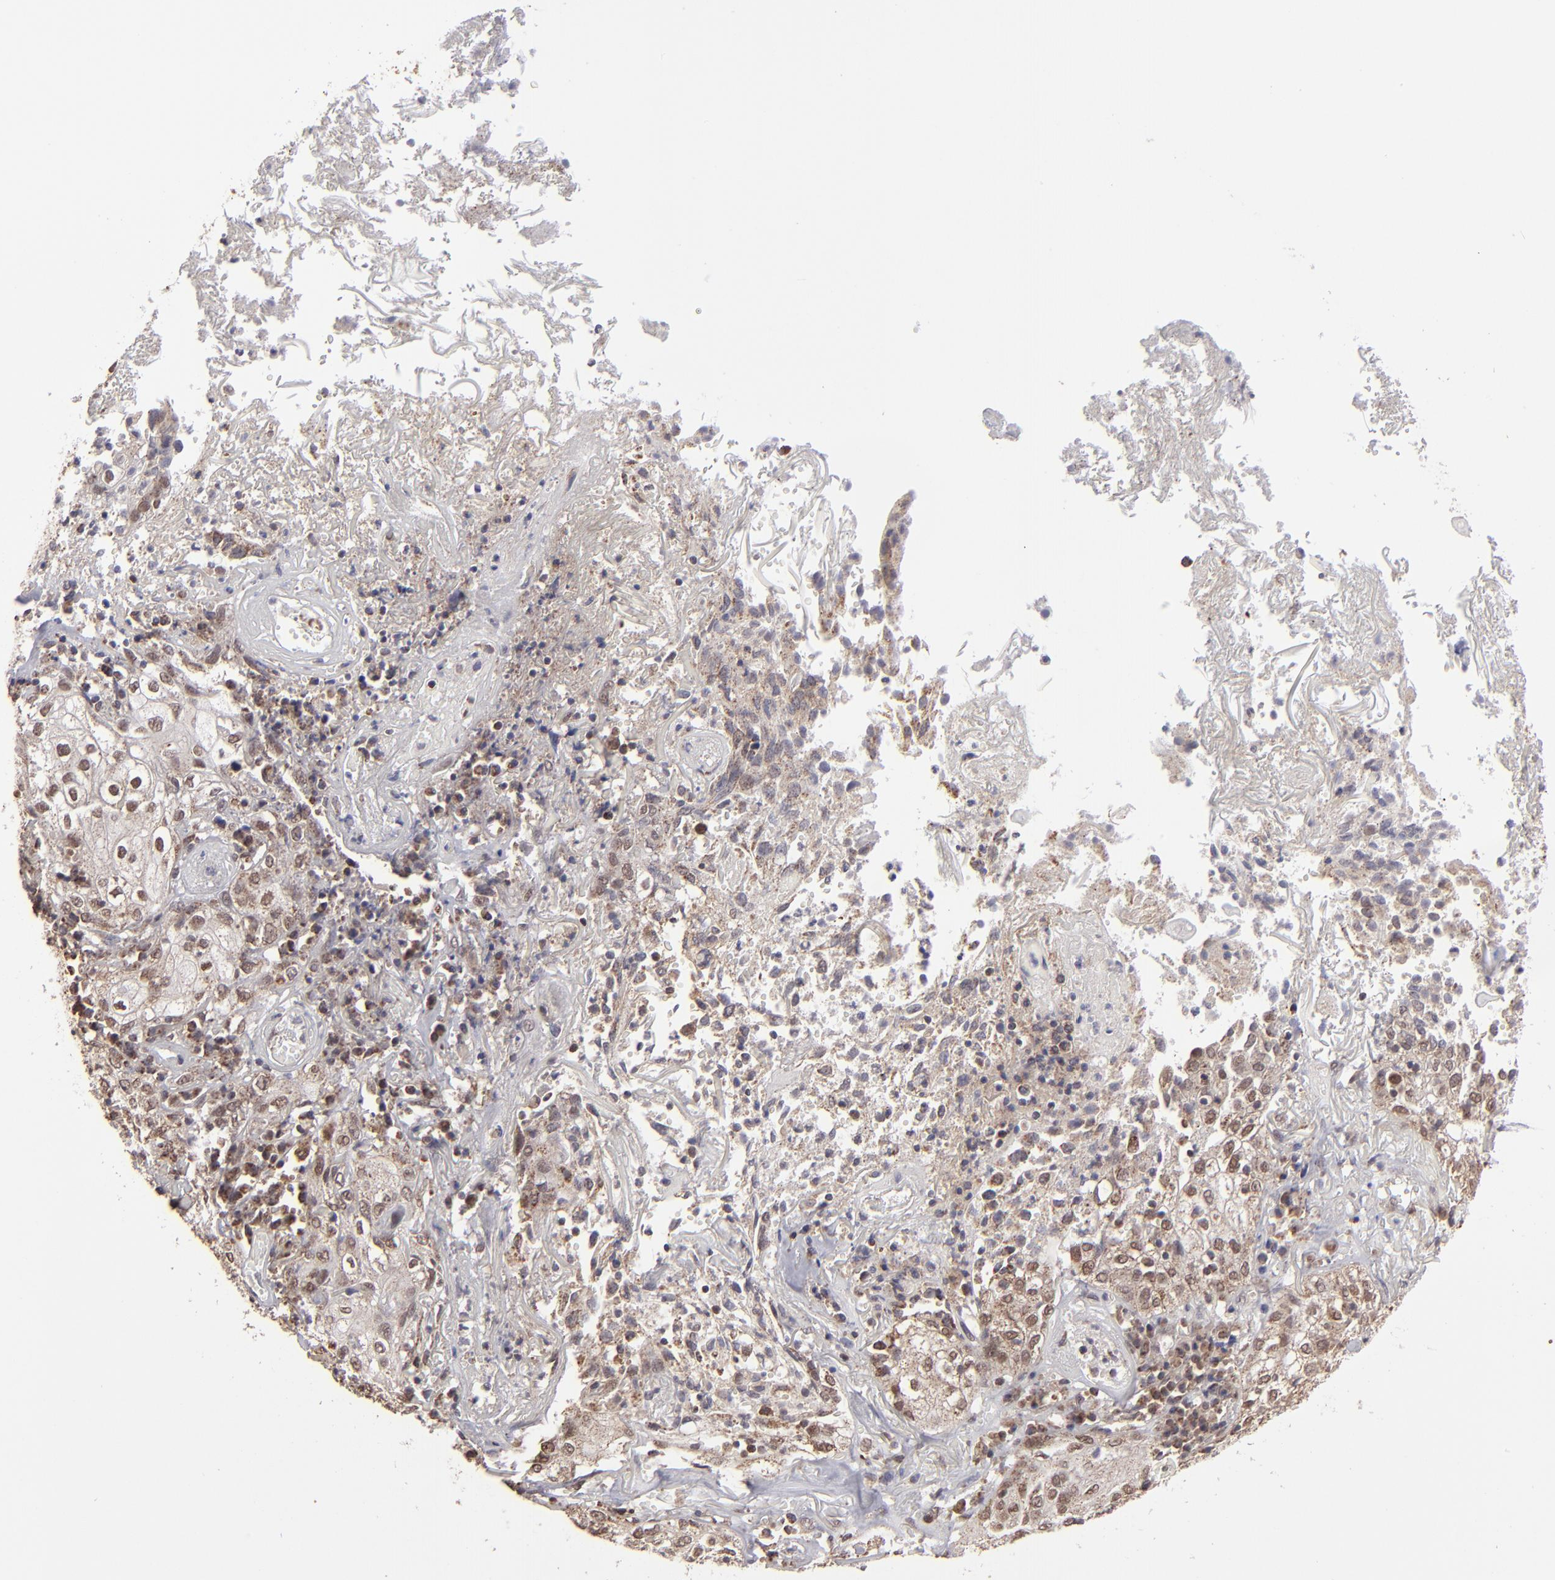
{"staining": {"intensity": "moderate", "quantity": "25%-75%", "location": "cytoplasmic/membranous"}, "tissue": "skin cancer", "cell_type": "Tumor cells", "image_type": "cancer", "snomed": [{"axis": "morphology", "description": "Squamous cell carcinoma, NOS"}, {"axis": "topography", "description": "Skin"}], "caption": "DAB (3,3'-diaminobenzidine) immunohistochemical staining of human skin cancer exhibits moderate cytoplasmic/membranous protein positivity in about 25%-75% of tumor cells. (Stains: DAB in brown, nuclei in blue, Microscopy: brightfield microscopy at high magnification).", "gene": "SLC15A1", "patient": {"sex": "male", "age": 65}}